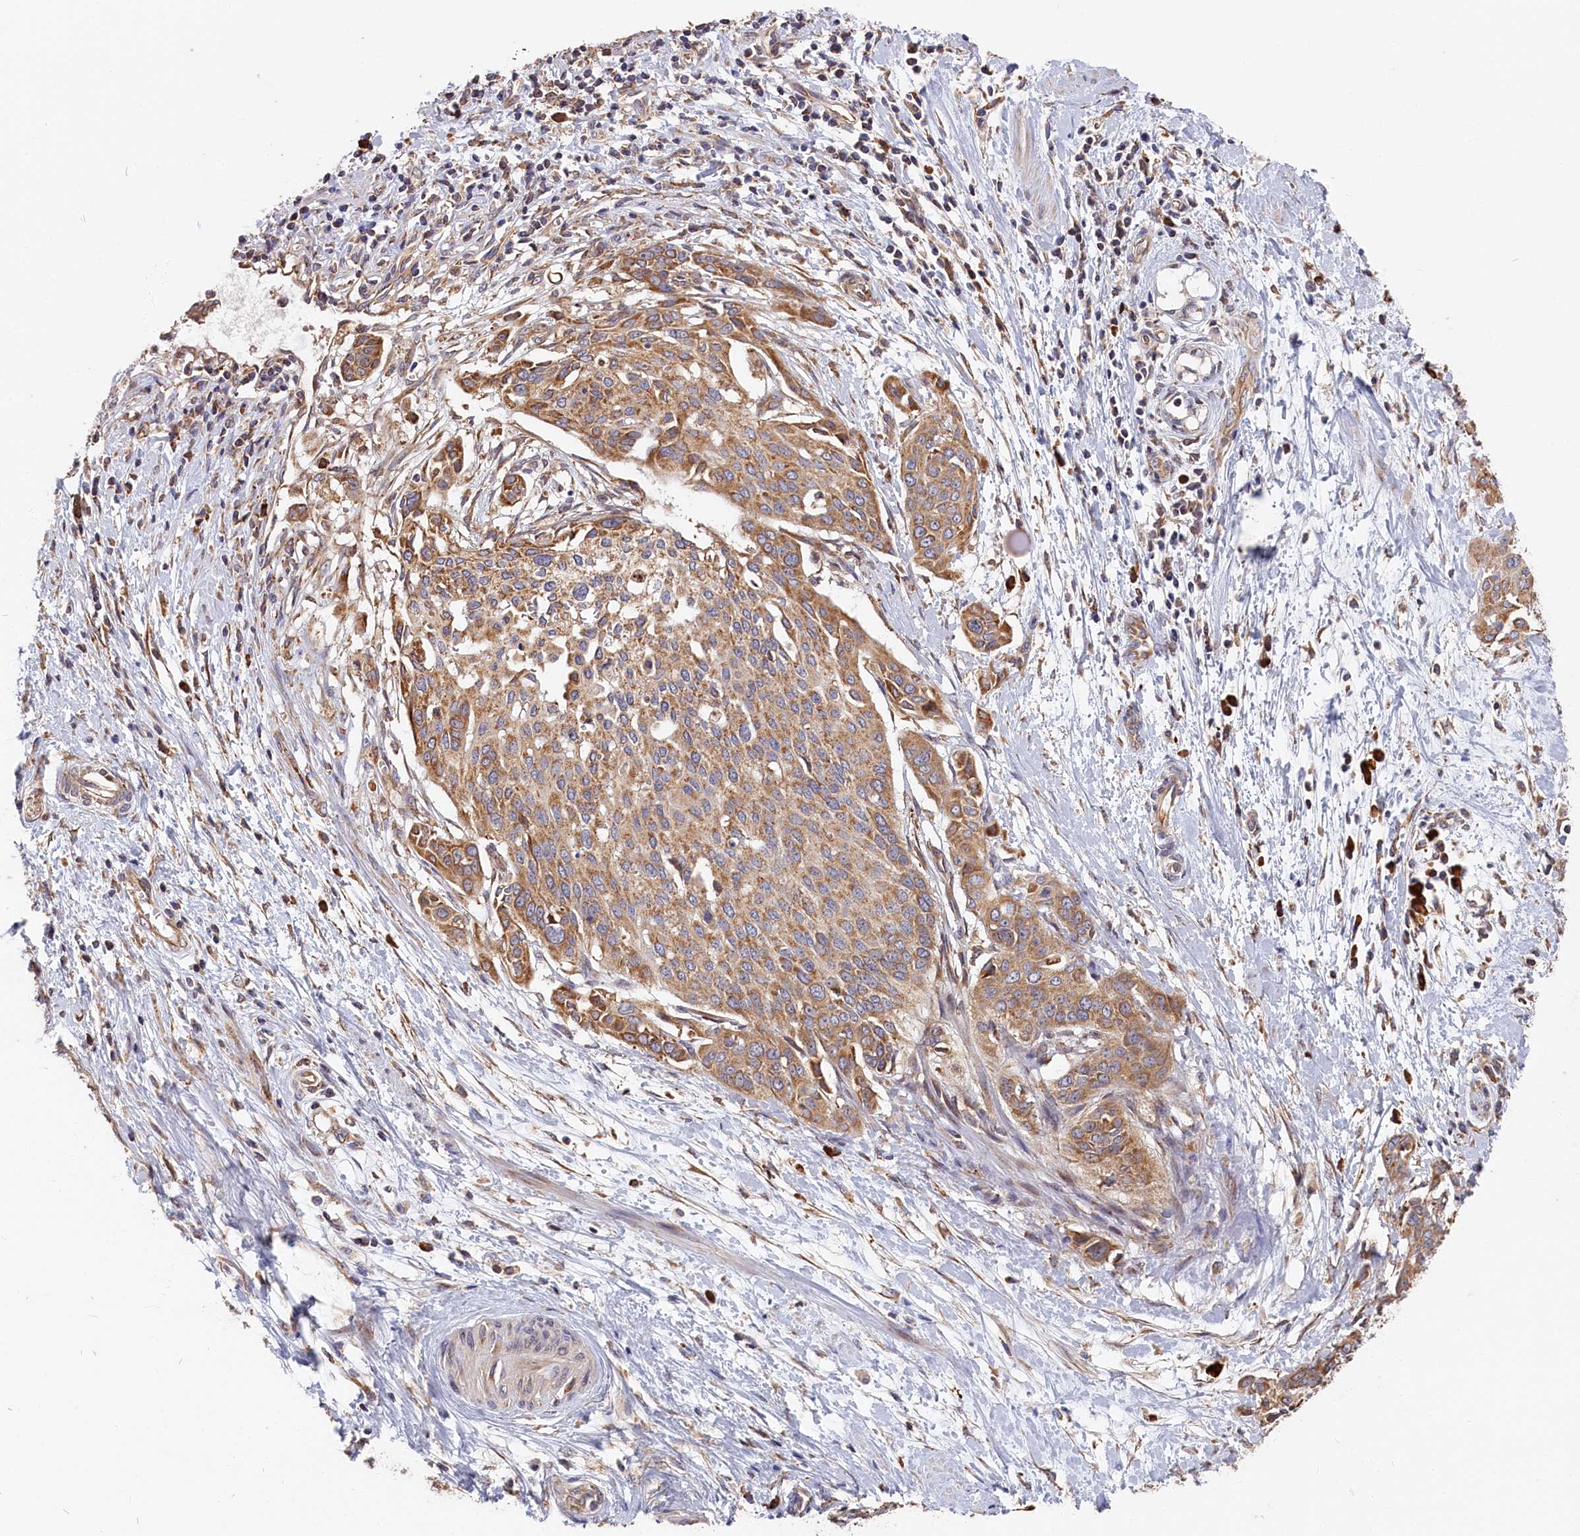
{"staining": {"intensity": "moderate", "quantity": ">75%", "location": "cytoplasmic/membranous"}, "tissue": "cervical cancer", "cell_type": "Tumor cells", "image_type": "cancer", "snomed": [{"axis": "morphology", "description": "Squamous cell carcinoma, NOS"}, {"axis": "topography", "description": "Cervix"}], "caption": "Immunohistochemistry (IHC) photomicrograph of neoplastic tissue: cervical squamous cell carcinoma stained using IHC displays medium levels of moderate protein expression localized specifically in the cytoplasmic/membranous of tumor cells, appearing as a cytoplasmic/membranous brown color.", "gene": "CEP44", "patient": {"sex": "female", "age": 44}}